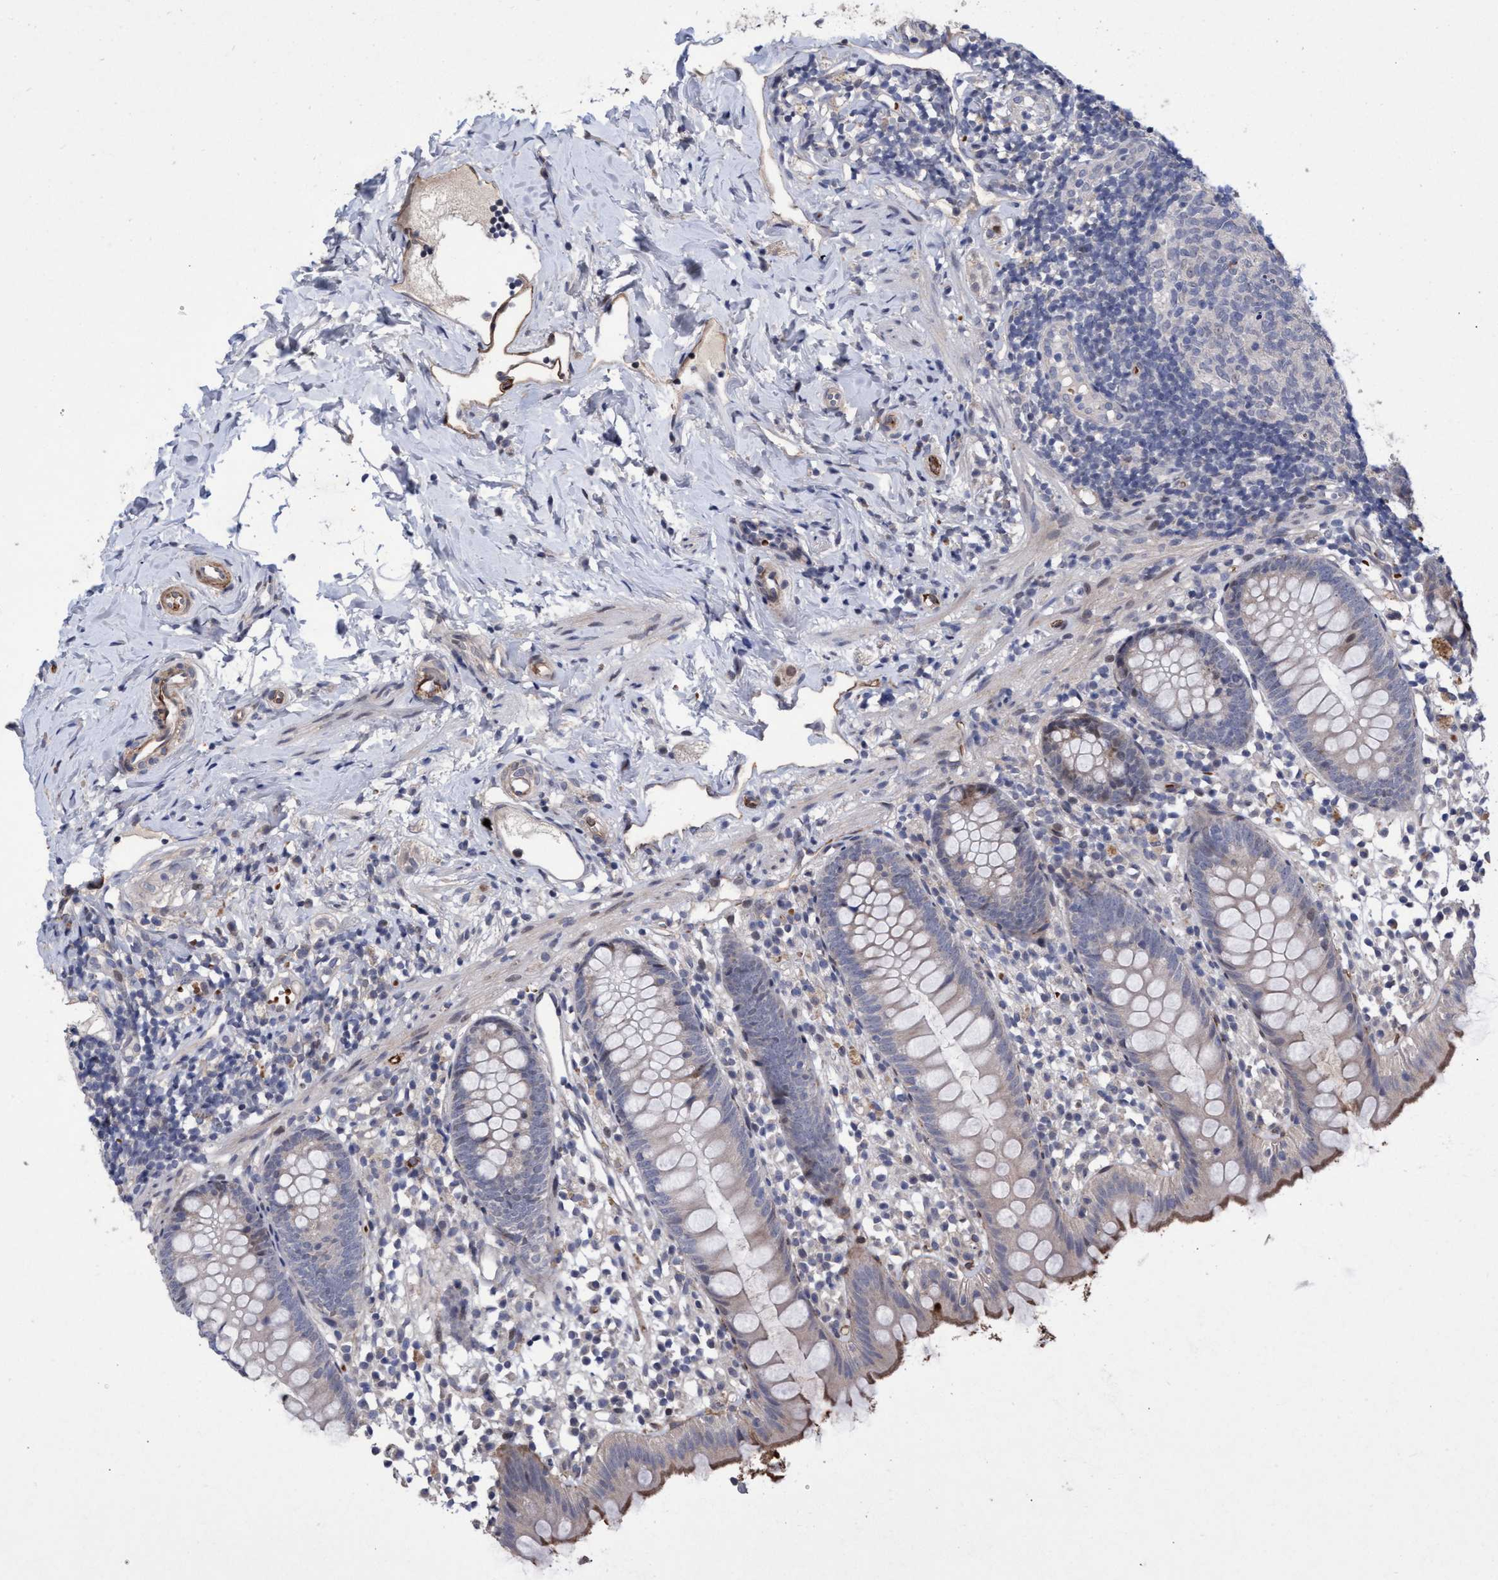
{"staining": {"intensity": "weak", "quantity": "<25%", "location": "cytoplasmic/membranous"}, "tissue": "appendix", "cell_type": "Glandular cells", "image_type": "normal", "snomed": [{"axis": "morphology", "description": "Normal tissue, NOS"}, {"axis": "topography", "description": "Appendix"}], "caption": "An immunohistochemistry (IHC) histopathology image of normal appendix is shown. There is no staining in glandular cells of appendix. (DAB (3,3'-diaminobenzidine) IHC visualized using brightfield microscopy, high magnification).", "gene": "ZNF750", "patient": {"sex": "female", "age": 20}}